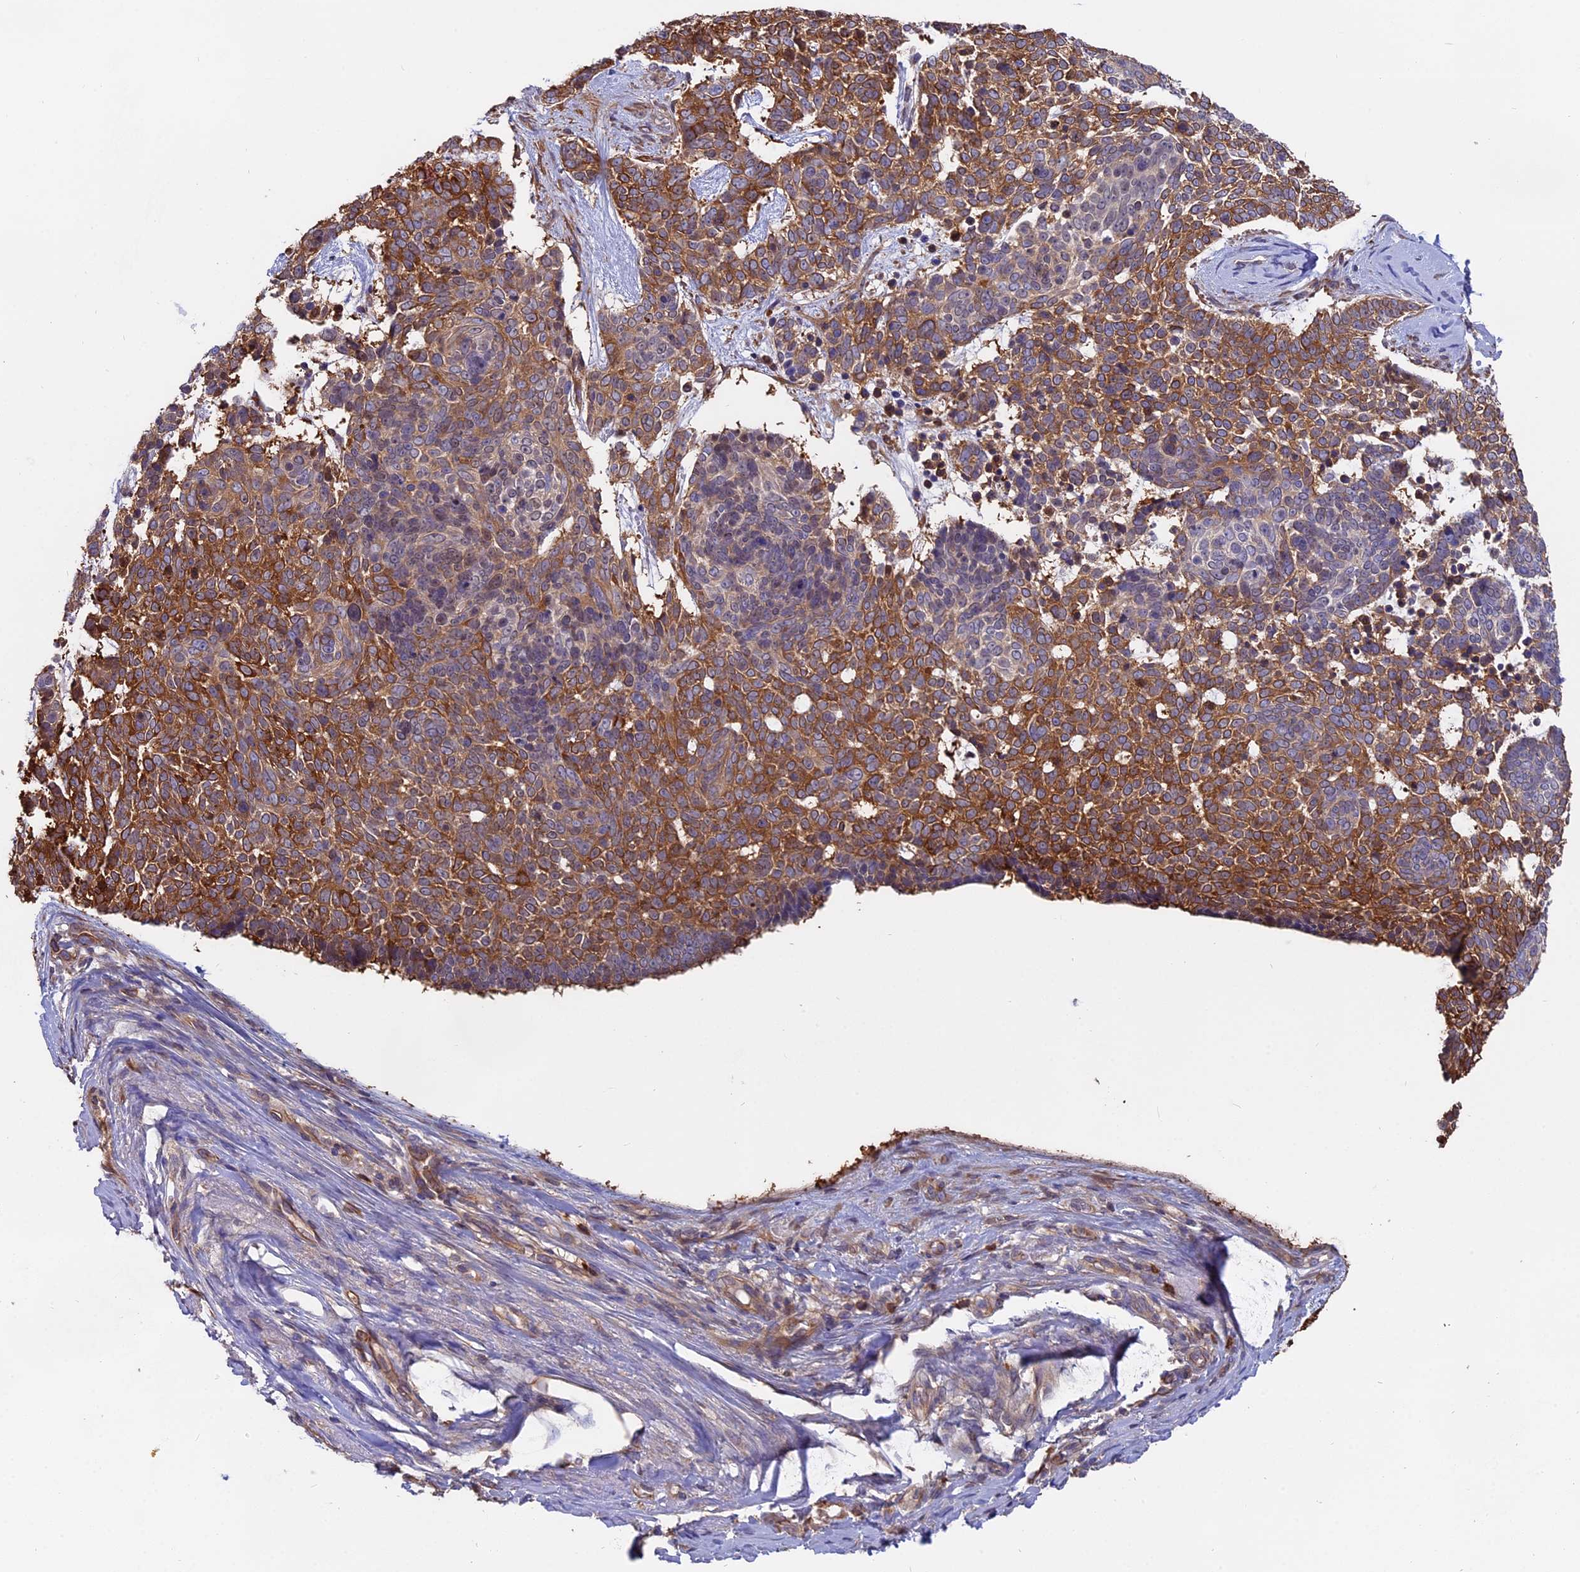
{"staining": {"intensity": "moderate", "quantity": ">75%", "location": "cytoplasmic/membranous"}, "tissue": "skin cancer", "cell_type": "Tumor cells", "image_type": "cancer", "snomed": [{"axis": "morphology", "description": "Basal cell carcinoma"}, {"axis": "topography", "description": "Skin"}], "caption": "Moderate cytoplasmic/membranous staining for a protein is seen in about >75% of tumor cells of basal cell carcinoma (skin) using immunohistochemistry.", "gene": "FAM118B", "patient": {"sex": "female", "age": 81}}